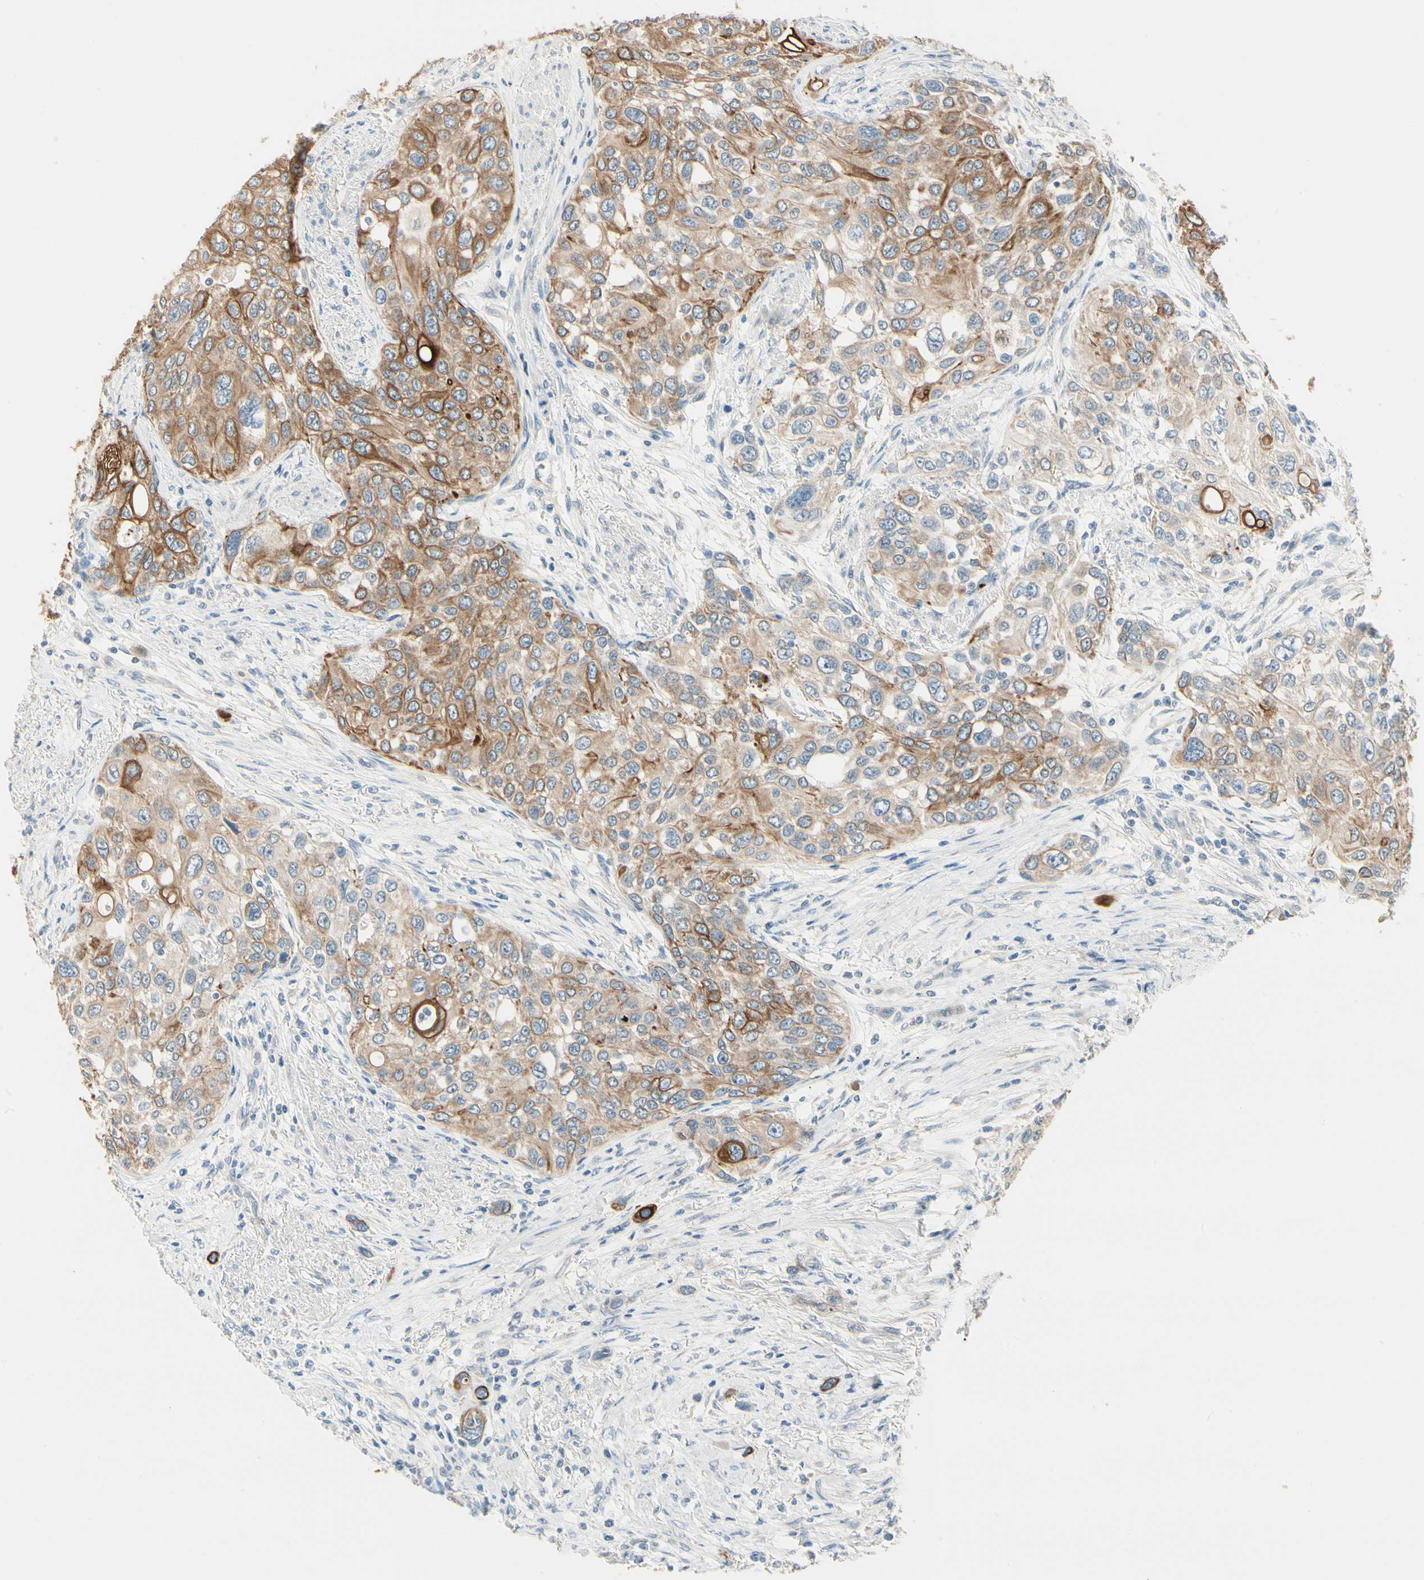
{"staining": {"intensity": "moderate", "quantity": ">75%", "location": "cytoplasmic/membranous"}, "tissue": "urothelial cancer", "cell_type": "Tumor cells", "image_type": "cancer", "snomed": [{"axis": "morphology", "description": "Urothelial carcinoma, High grade"}, {"axis": "topography", "description": "Urinary bladder"}], "caption": "This photomicrograph reveals immunohistochemistry (IHC) staining of urothelial cancer, with medium moderate cytoplasmic/membranous expression in approximately >75% of tumor cells.", "gene": "DUSP12", "patient": {"sex": "female", "age": 56}}